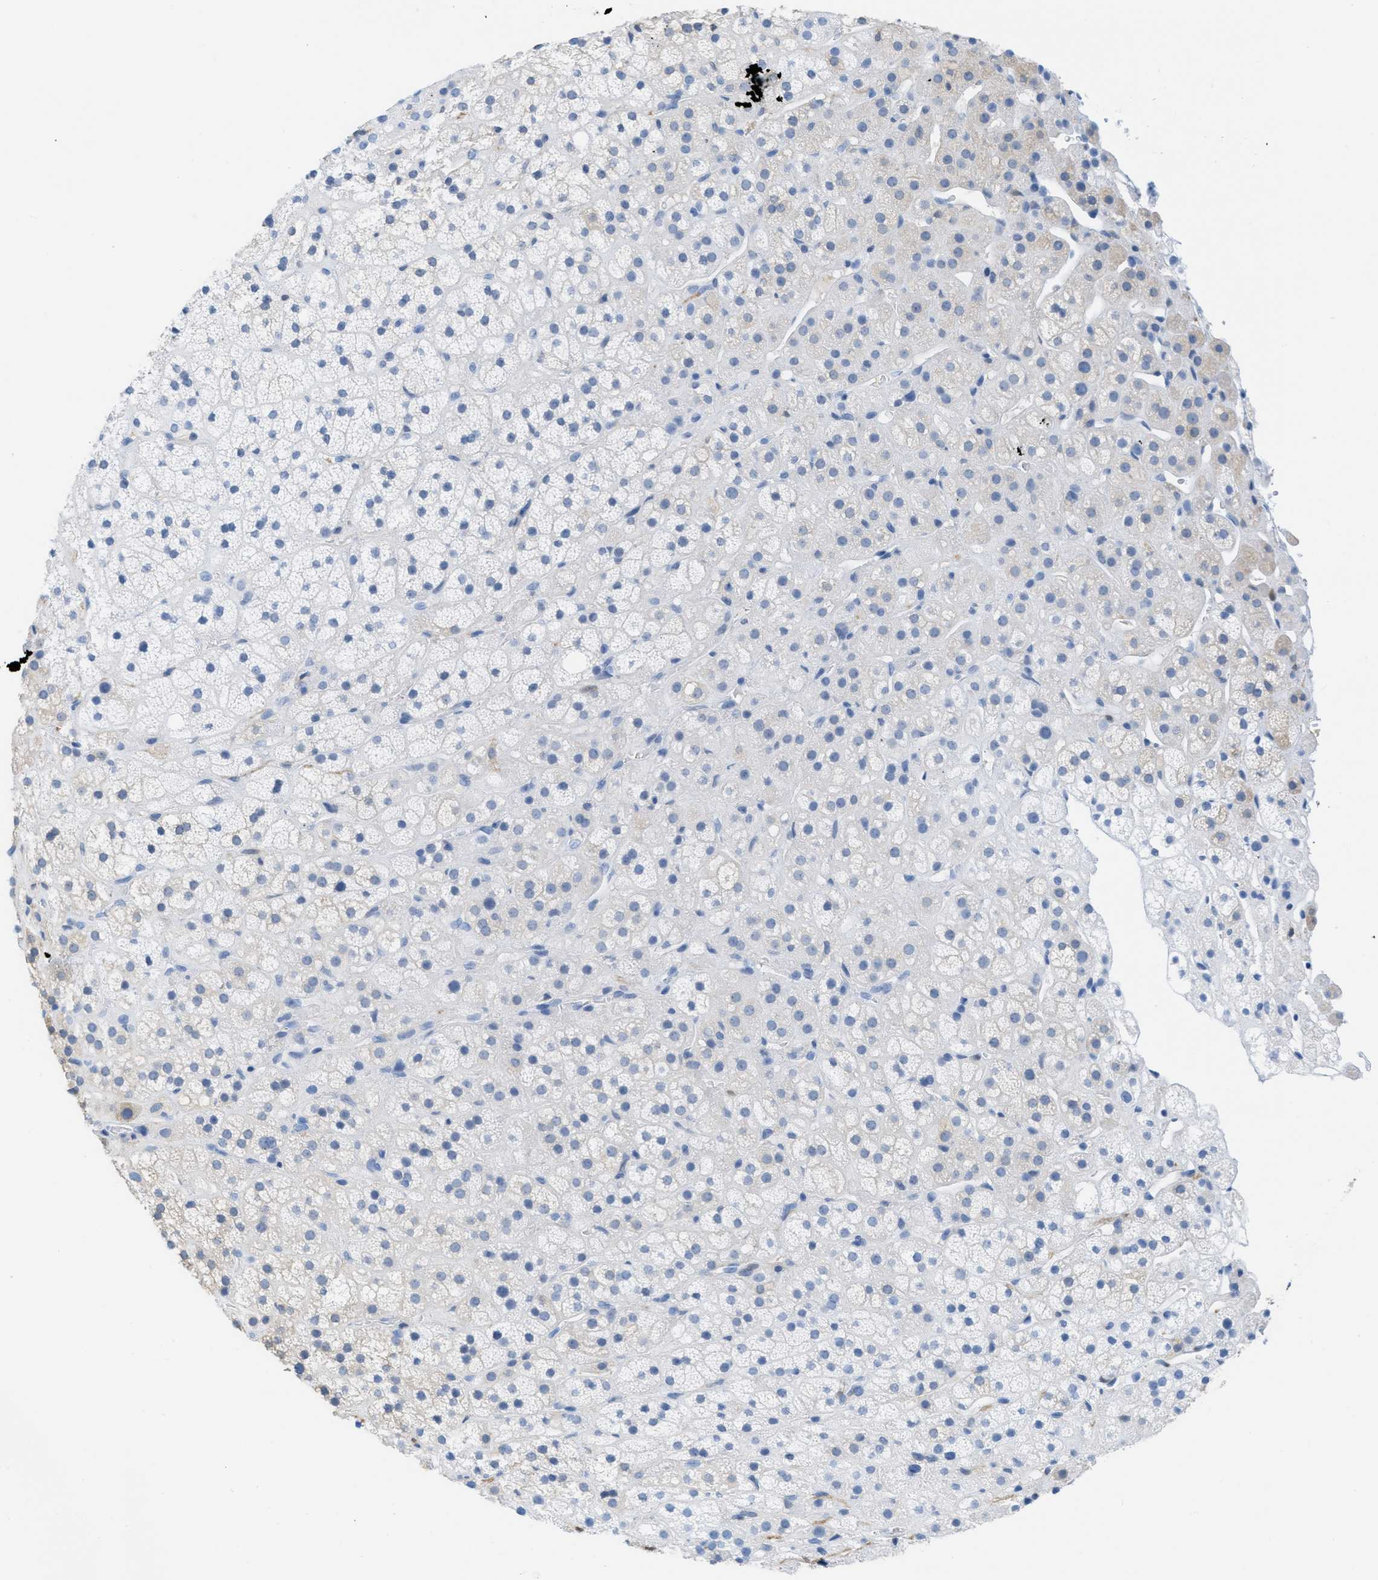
{"staining": {"intensity": "weak", "quantity": "<25%", "location": "cytoplasmic/membranous"}, "tissue": "adrenal gland", "cell_type": "Glandular cells", "image_type": "normal", "snomed": [{"axis": "morphology", "description": "Normal tissue, NOS"}, {"axis": "topography", "description": "Adrenal gland"}], "caption": "Immunohistochemistry of benign human adrenal gland demonstrates no positivity in glandular cells.", "gene": "ASGR1", "patient": {"sex": "male", "age": 56}}